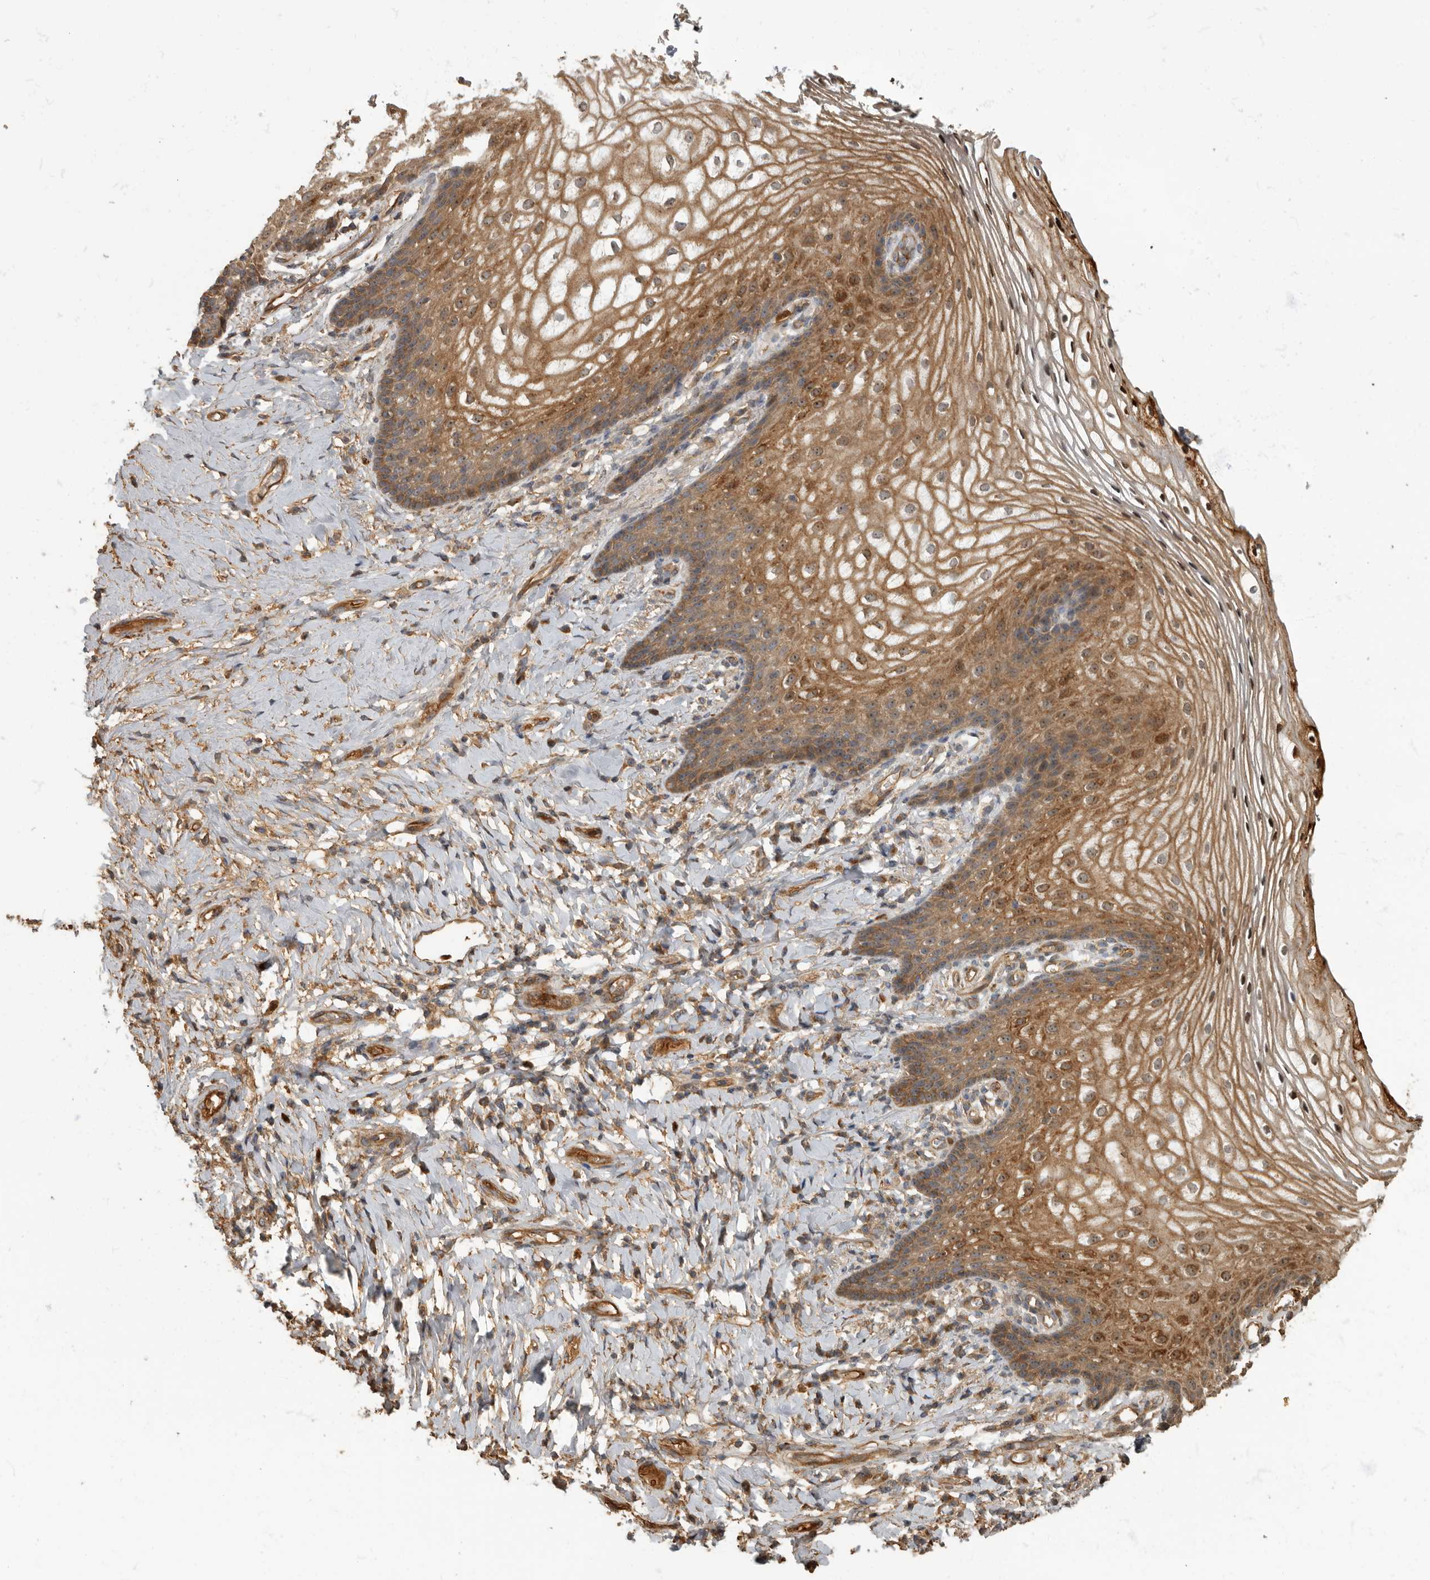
{"staining": {"intensity": "moderate", "quantity": ">75%", "location": "cytoplasmic/membranous"}, "tissue": "vagina", "cell_type": "Squamous epithelial cells", "image_type": "normal", "snomed": [{"axis": "morphology", "description": "Normal tissue, NOS"}, {"axis": "topography", "description": "Vagina"}], "caption": "IHC micrograph of benign human vagina stained for a protein (brown), which exhibits medium levels of moderate cytoplasmic/membranous positivity in about >75% of squamous epithelial cells.", "gene": "DAAM1", "patient": {"sex": "female", "age": 60}}